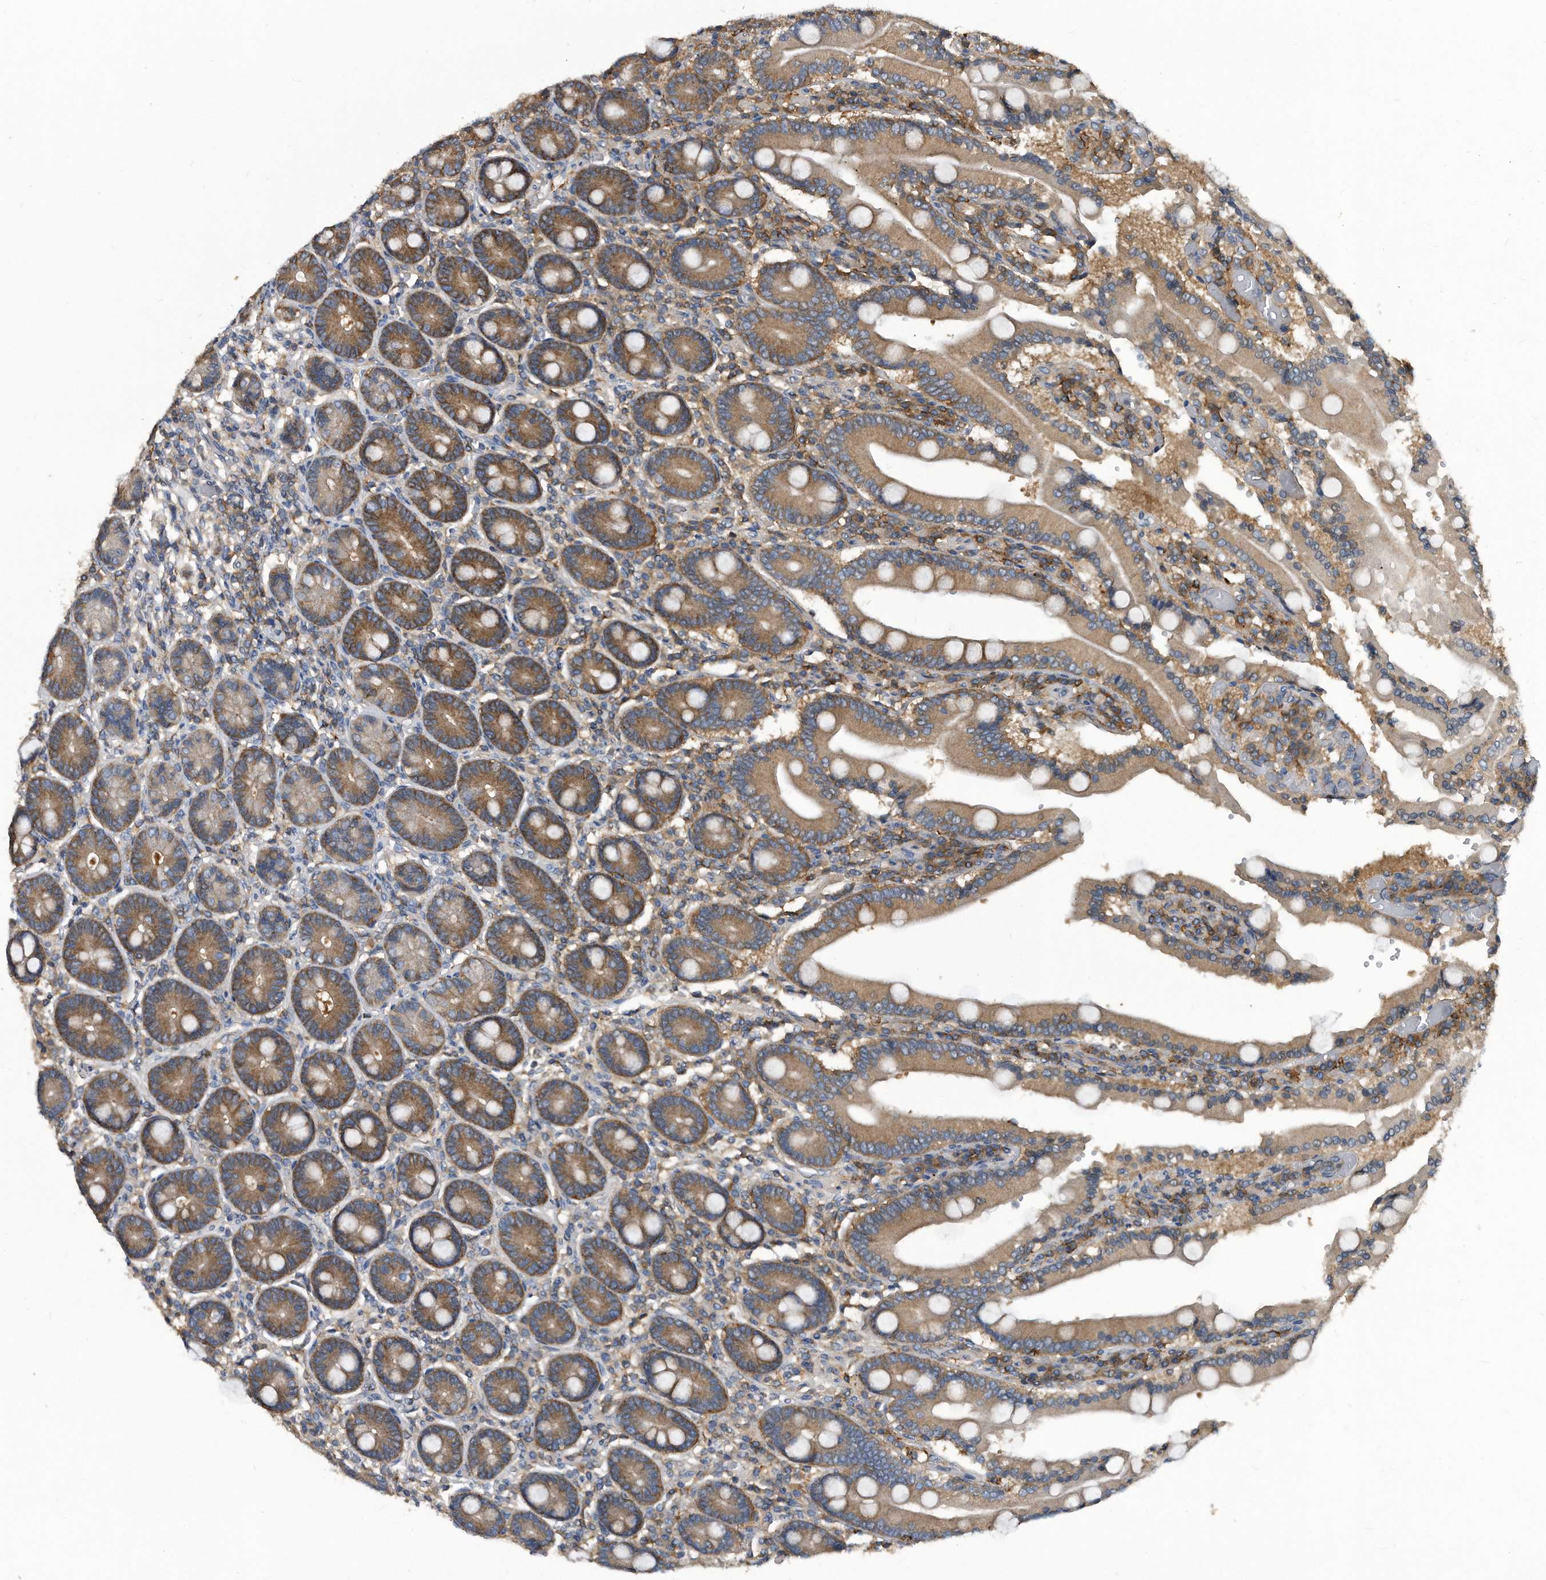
{"staining": {"intensity": "strong", "quantity": ">75%", "location": "cytoplasmic/membranous"}, "tissue": "duodenum", "cell_type": "Glandular cells", "image_type": "normal", "snomed": [{"axis": "morphology", "description": "Normal tissue, NOS"}, {"axis": "topography", "description": "Duodenum"}], "caption": "Protein staining of normal duodenum reveals strong cytoplasmic/membranous expression in approximately >75% of glandular cells.", "gene": "ATG5", "patient": {"sex": "female", "age": 62}}